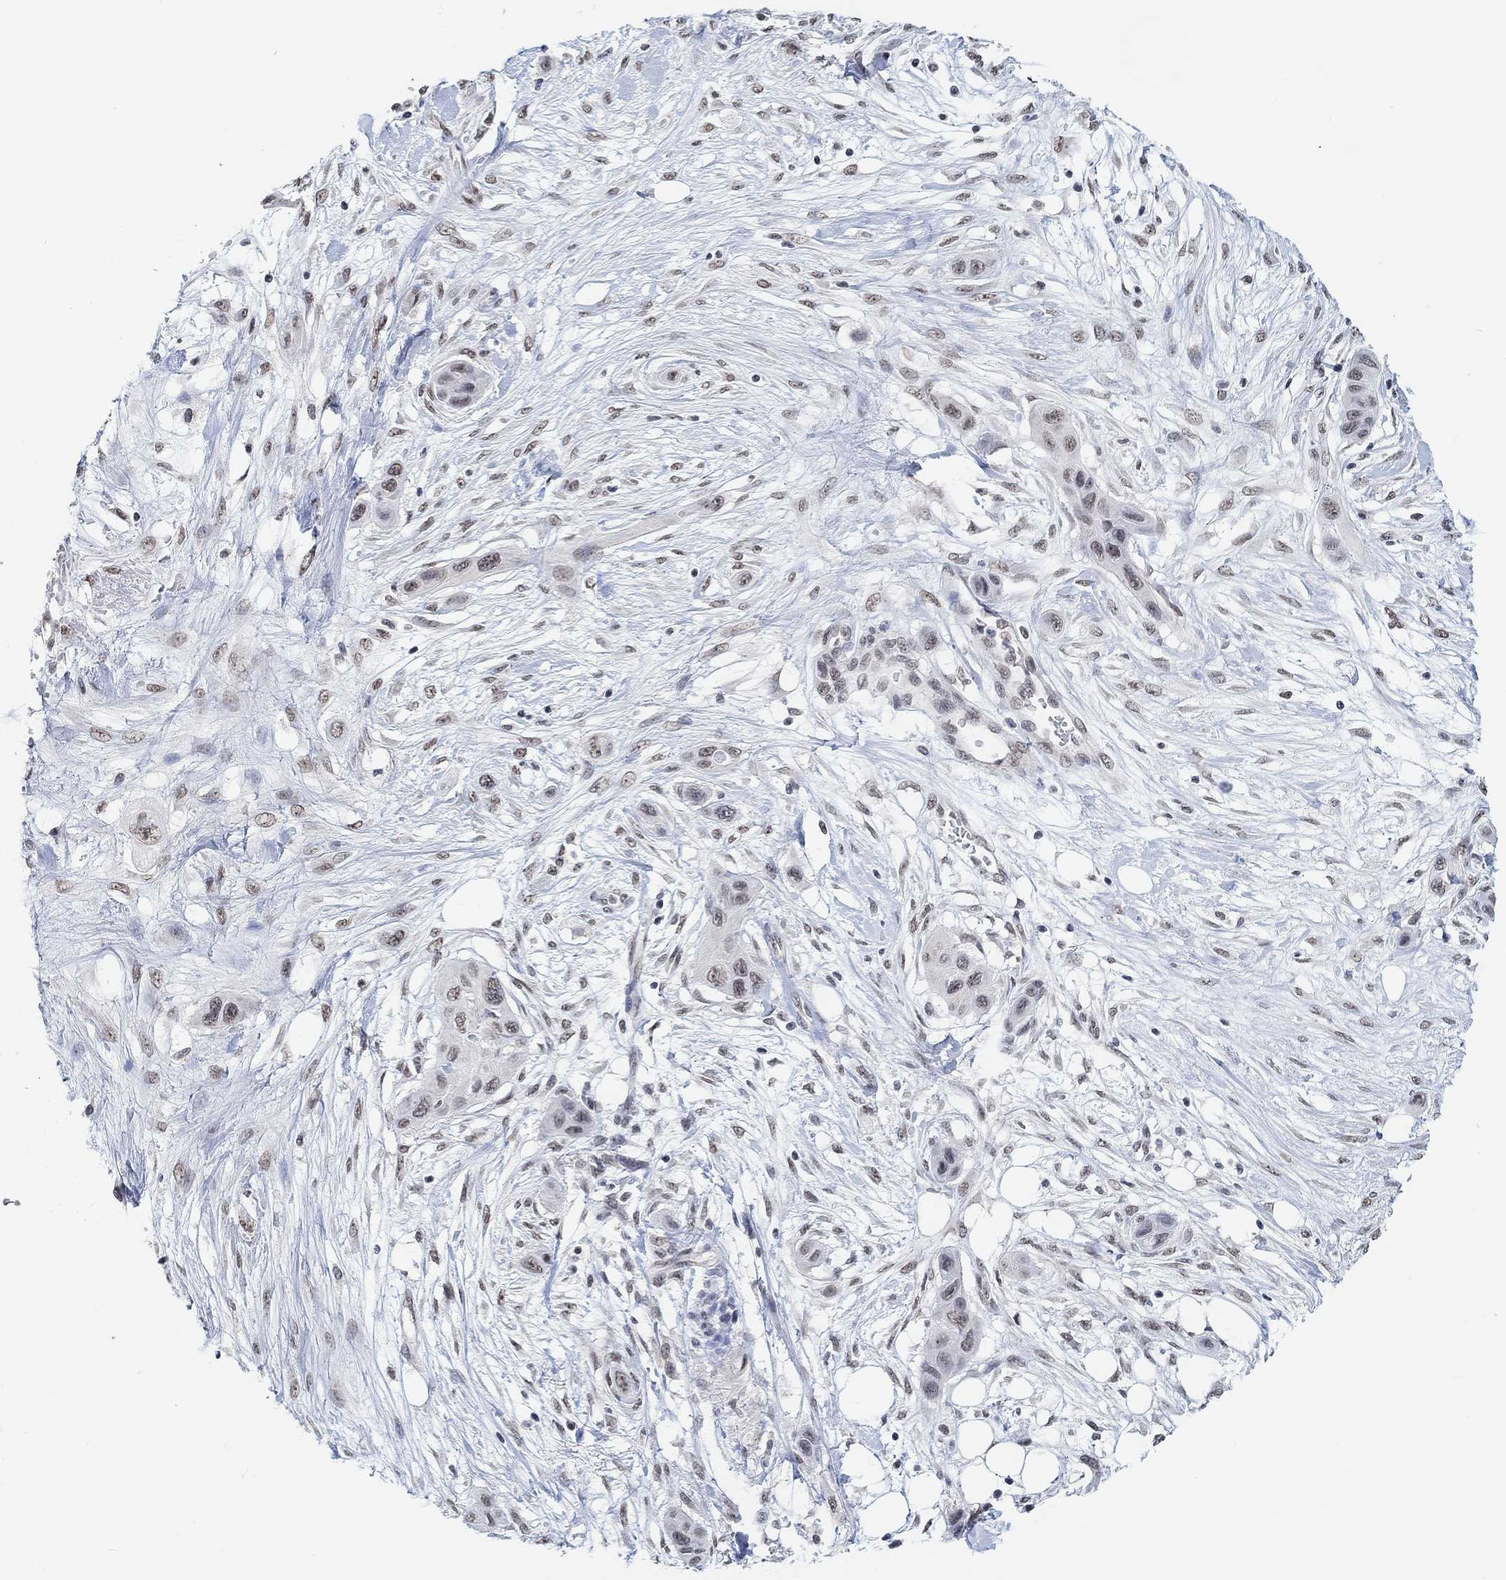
{"staining": {"intensity": "weak", "quantity": ">75%", "location": "nuclear"}, "tissue": "skin cancer", "cell_type": "Tumor cells", "image_type": "cancer", "snomed": [{"axis": "morphology", "description": "Squamous cell carcinoma, NOS"}, {"axis": "topography", "description": "Skin"}], "caption": "Immunohistochemistry of human skin cancer exhibits low levels of weak nuclear staining in approximately >75% of tumor cells.", "gene": "PURG", "patient": {"sex": "male", "age": 79}}